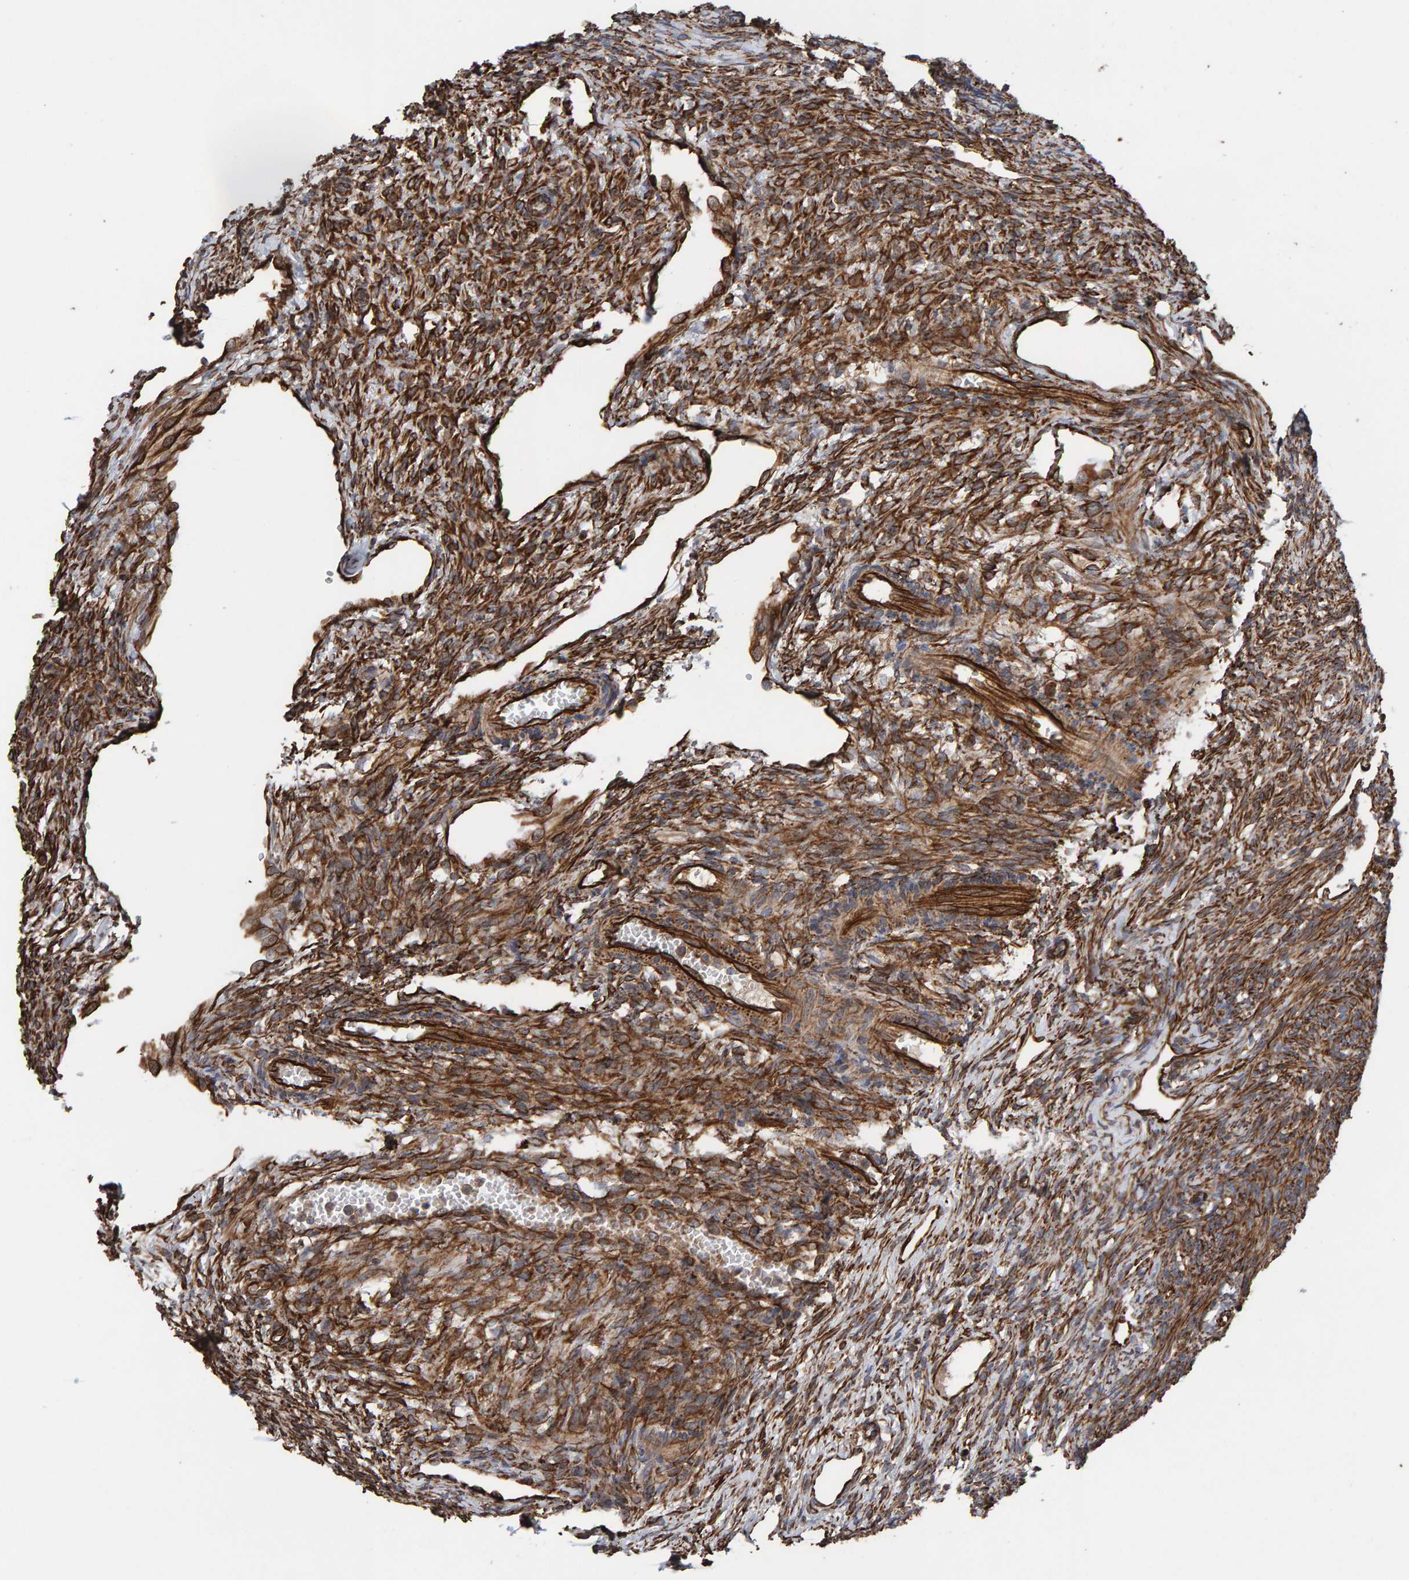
{"staining": {"intensity": "weak", "quantity": ">75%", "location": "cytoplasmic/membranous"}, "tissue": "ovary", "cell_type": "Follicle cells", "image_type": "normal", "snomed": [{"axis": "morphology", "description": "Normal tissue, NOS"}, {"axis": "topography", "description": "Ovary"}], "caption": "A high-resolution image shows immunohistochemistry (IHC) staining of normal ovary, which shows weak cytoplasmic/membranous expression in approximately >75% of follicle cells. (DAB (3,3'-diaminobenzidine) IHC, brown staining for protein, blue staining for nuclei).", "gene": "ZNF347", "patient": {"sex": "female", "age": 33}}